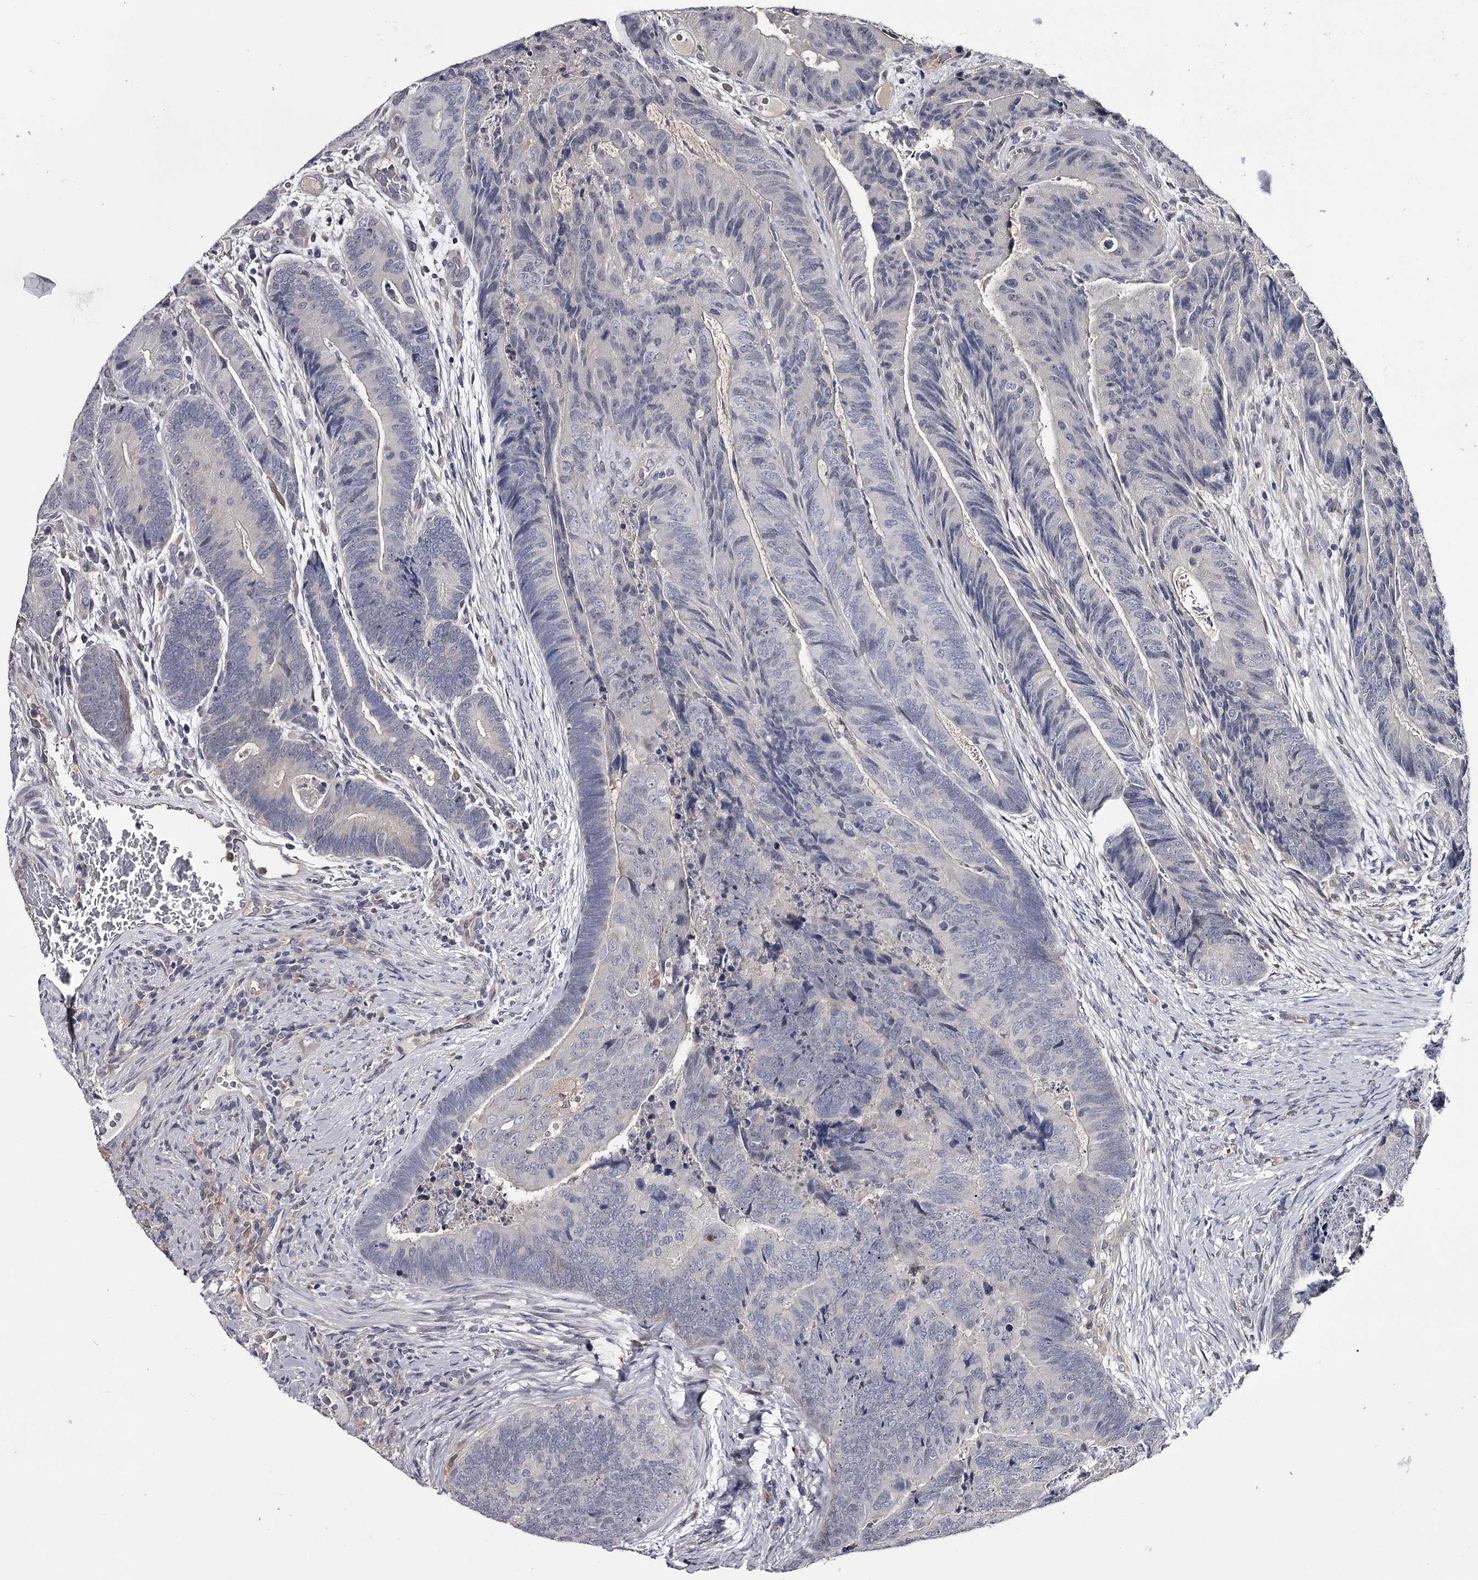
{"staining": {"intensity": "negative", "quantity": "none", "location": "none"}, "tissue": "colorectal cancer", "cell_type": "Tumor cells", "image_type": "cancer", "snomed": [{"axis": "morphology", "description": "Adenocarcinoma, NOS"}, {"axis": "topography", "description": "Colon"}], "caption": "Immunohistochemical staining of human colorectal cancer shows no significant positivity in tumor cells.", "gene": "GSTO1", "patient": {"sex": "female", "age": 67}}